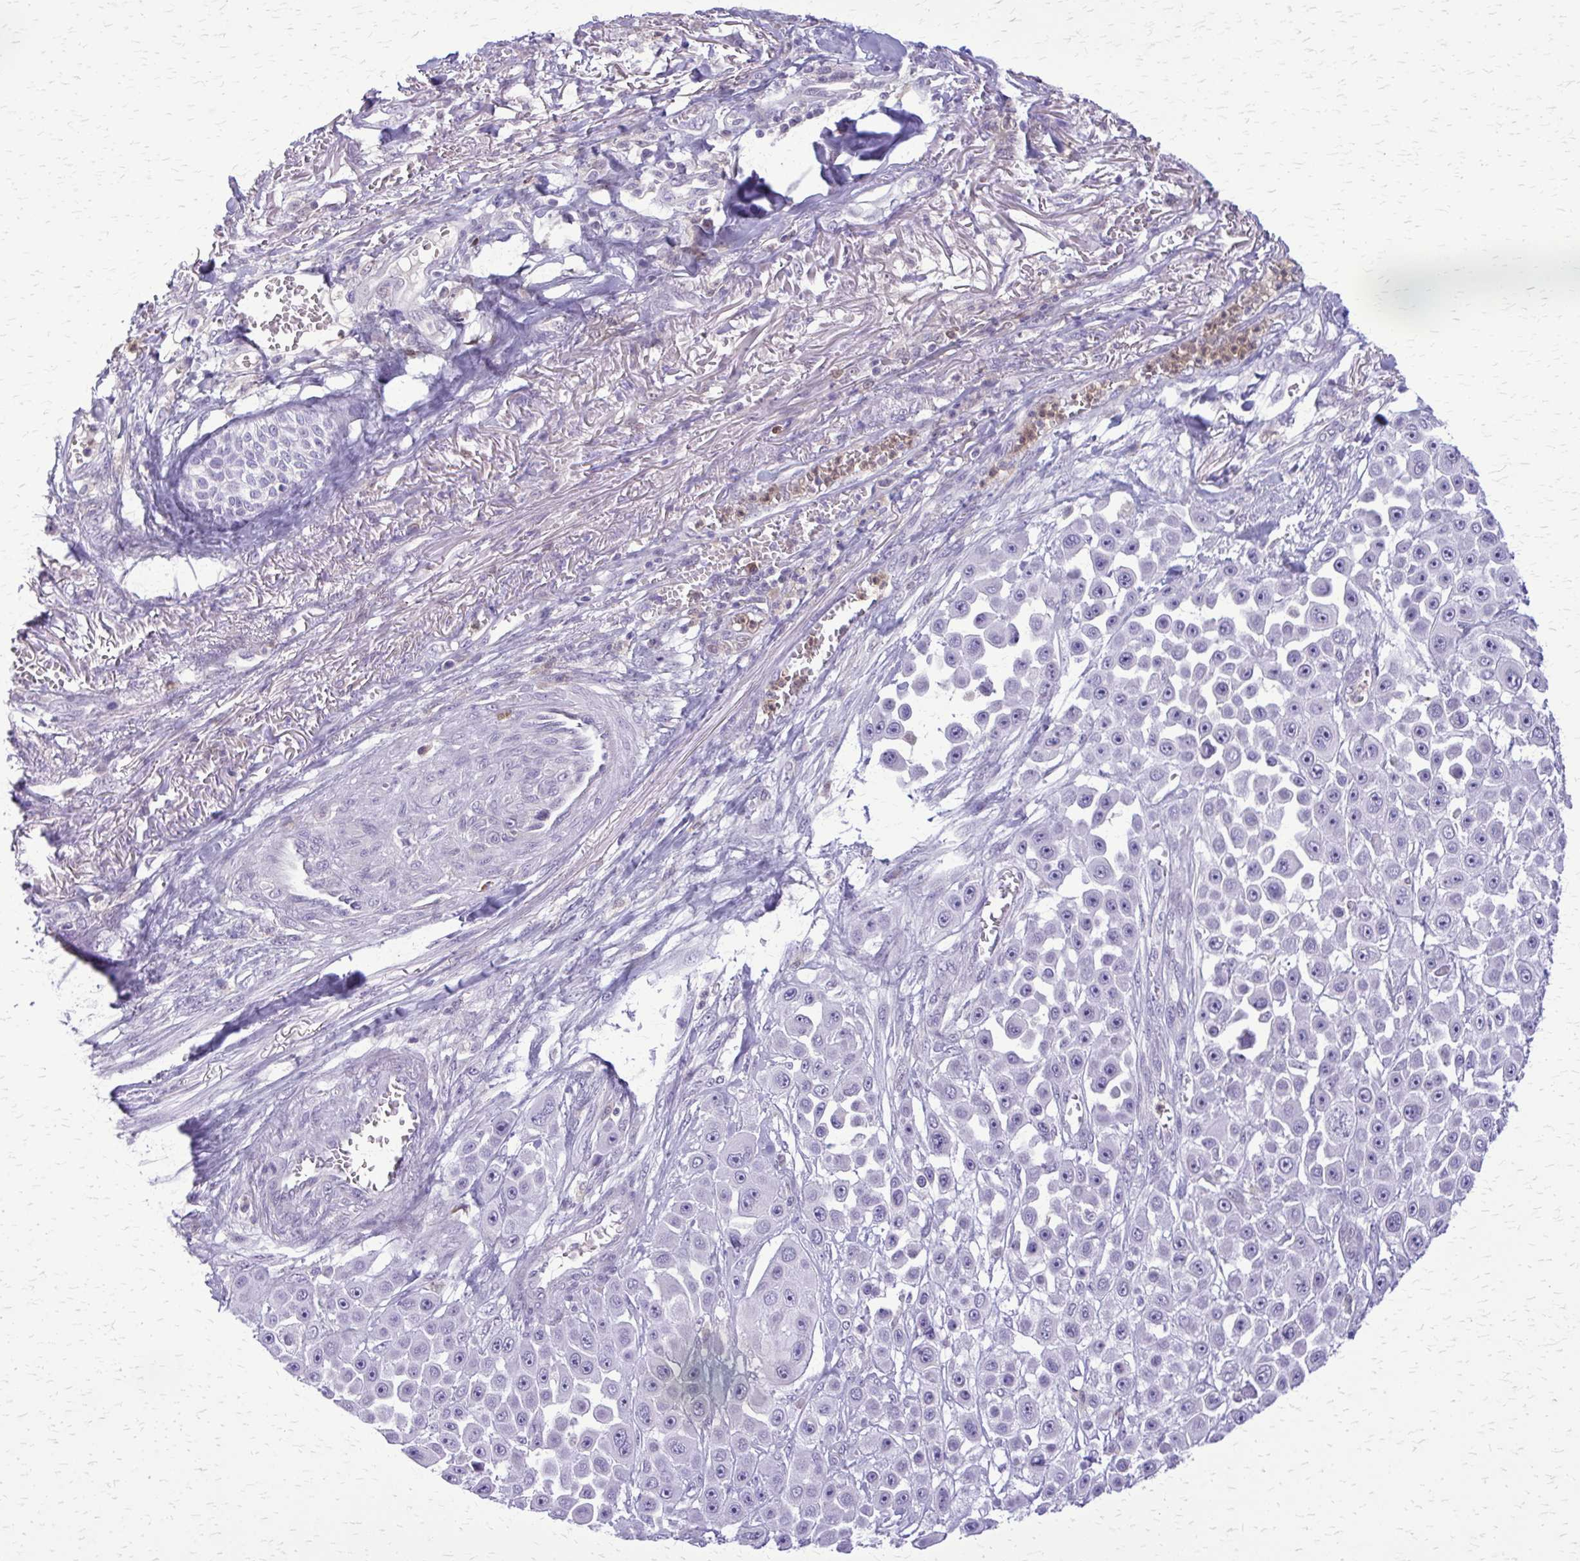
{"staining": {"intensity": "negative", "quantity": "none", "location": "none"}, "tissue": "skin cancer", "cell_type": "Tumor cells", "image_type": "cancer", "snomed": [{"axis": "morphology", "description": "Squamous cell carcinoma, NOS"}, {"axis": "topography", "description": "Skin"}], "caption": "Tumor cells show no significant protein staining in skin squamous cell carcinoma.", "gene": "GLRX", "patient": {"sex": "male", "age": 67}}